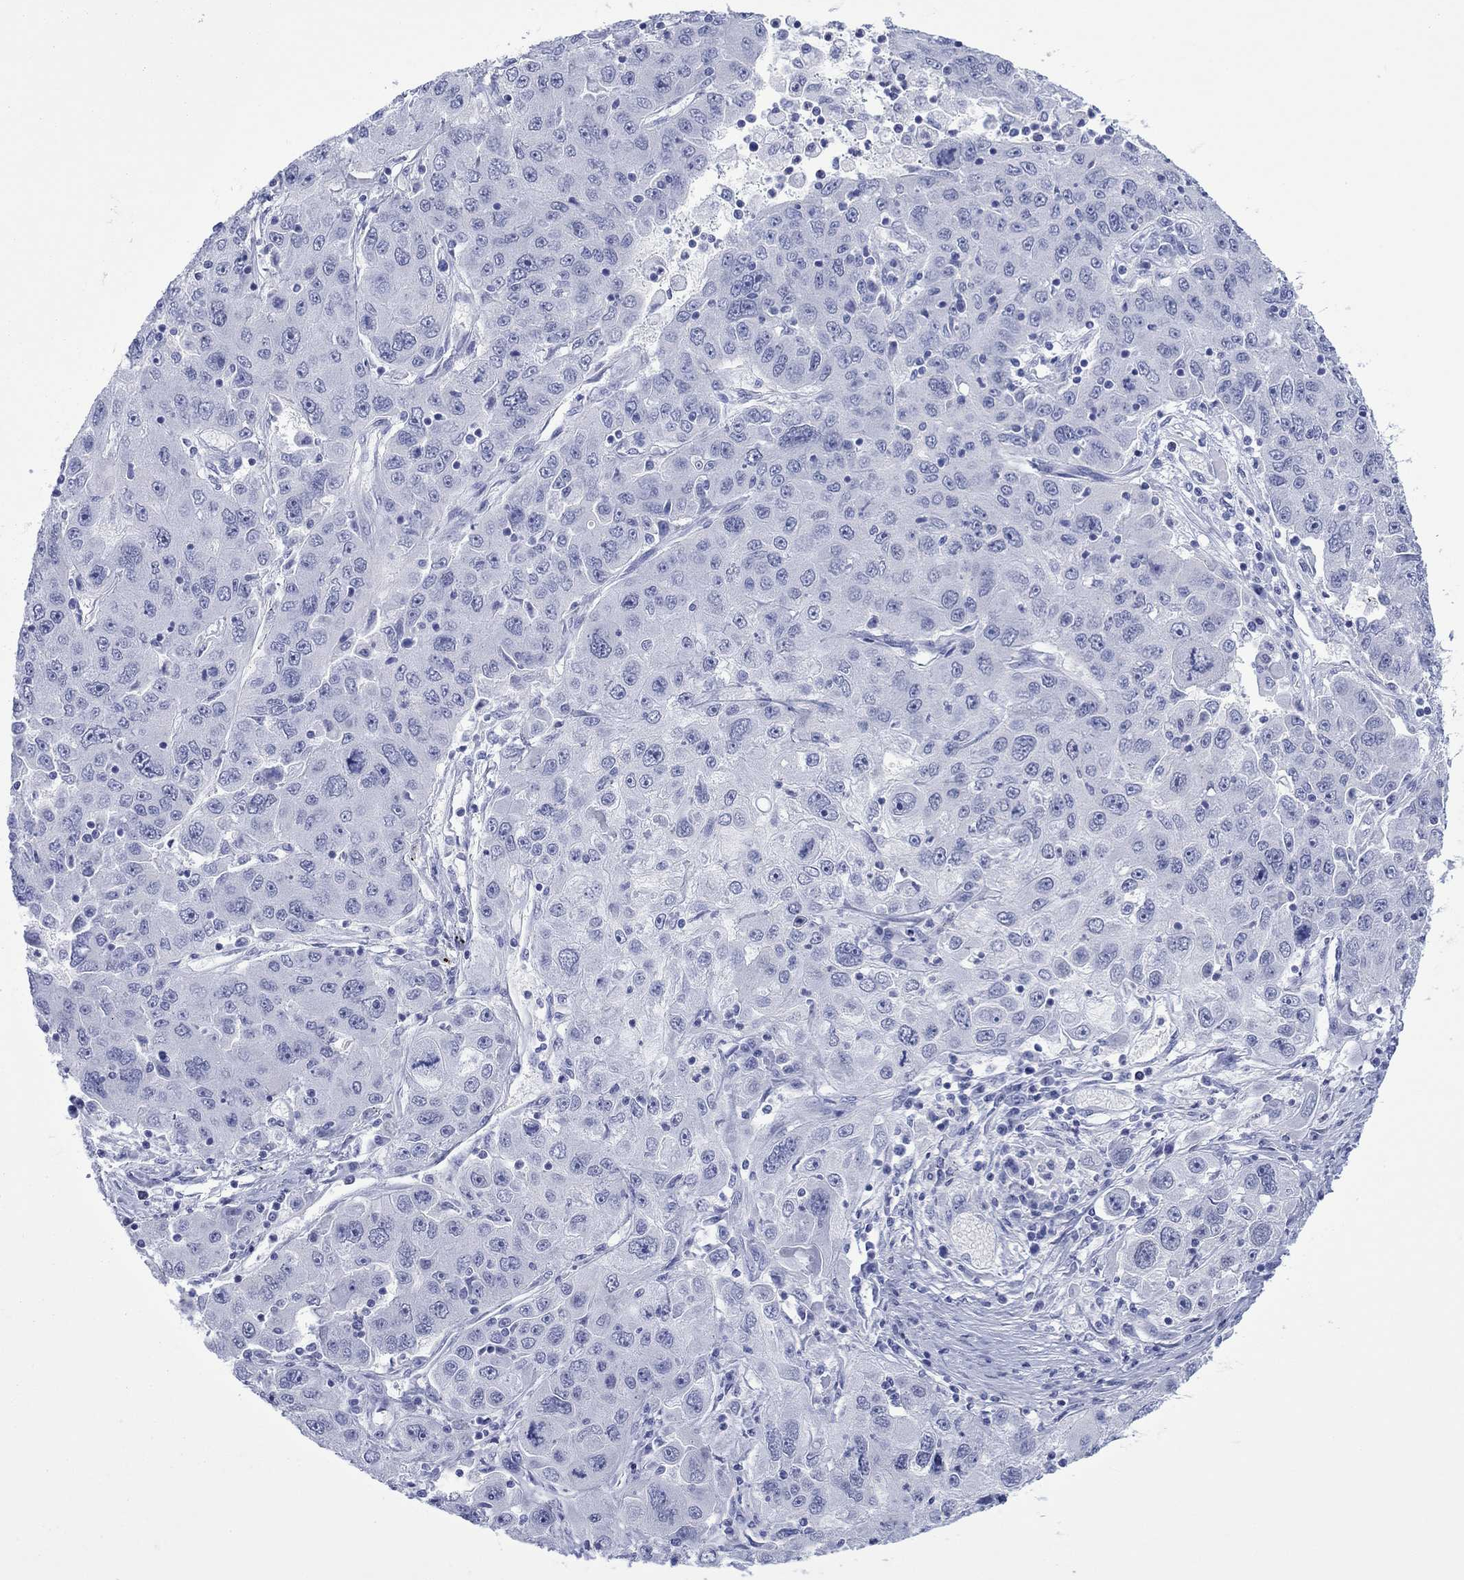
{"staining": {"intensity": "negative", "quantity": "none", "location": "none"}, "tissue": "stomach cancer", "cell_type": "Tumor cells", "image_type": "cancer", "snomed": [{"axis": "morphology", "description": "Adenocarcinoma, NOS"}, {"axis": "topography", "description": "Stomach"}], "caption": "Photomicrograph shows no protein positivity in tumor cells of stomach cancer (adenocarcinoma) tissue.", "gene": "MLANA", "patient": {"sex": "male", "age": 56}}